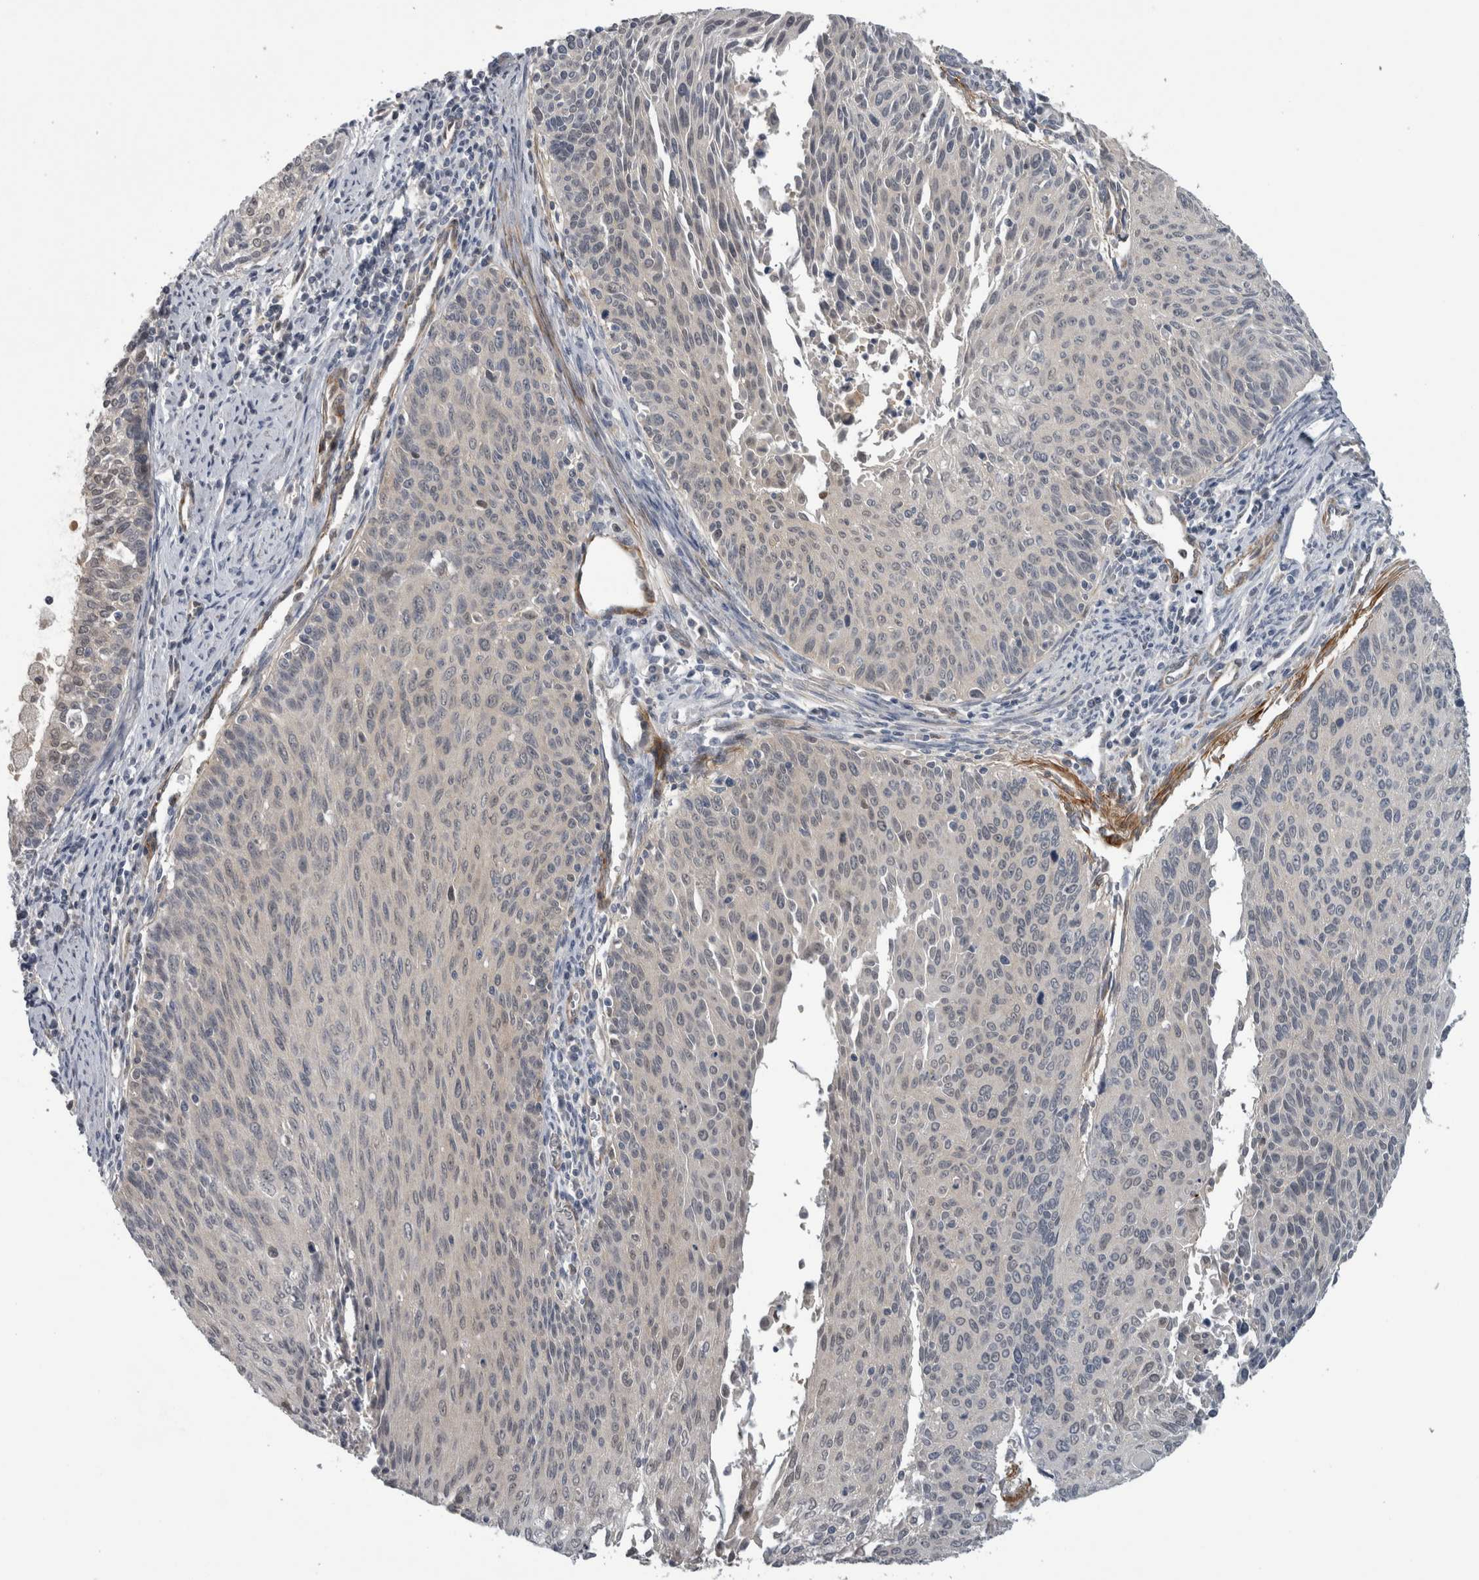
{"staining": {"intensity": "negative", "quantity": "none", "location": "none"}, "tissue": "cervical cancer", "cell_type": "Tumor cells", "image_type": "cancer", "snomed": [{"axis": "morphology", "description": "Squamous cell carcinoma, NOS"}, {"axis": "topography", "description": "Cervix"}], "caption": "Immunohistochemistry of human squamous cell carcinoma (cervical) reveals no positivity in tumor cells.", "gene": "NAPRT", "patient": {"sex": "female", "age": 55}}